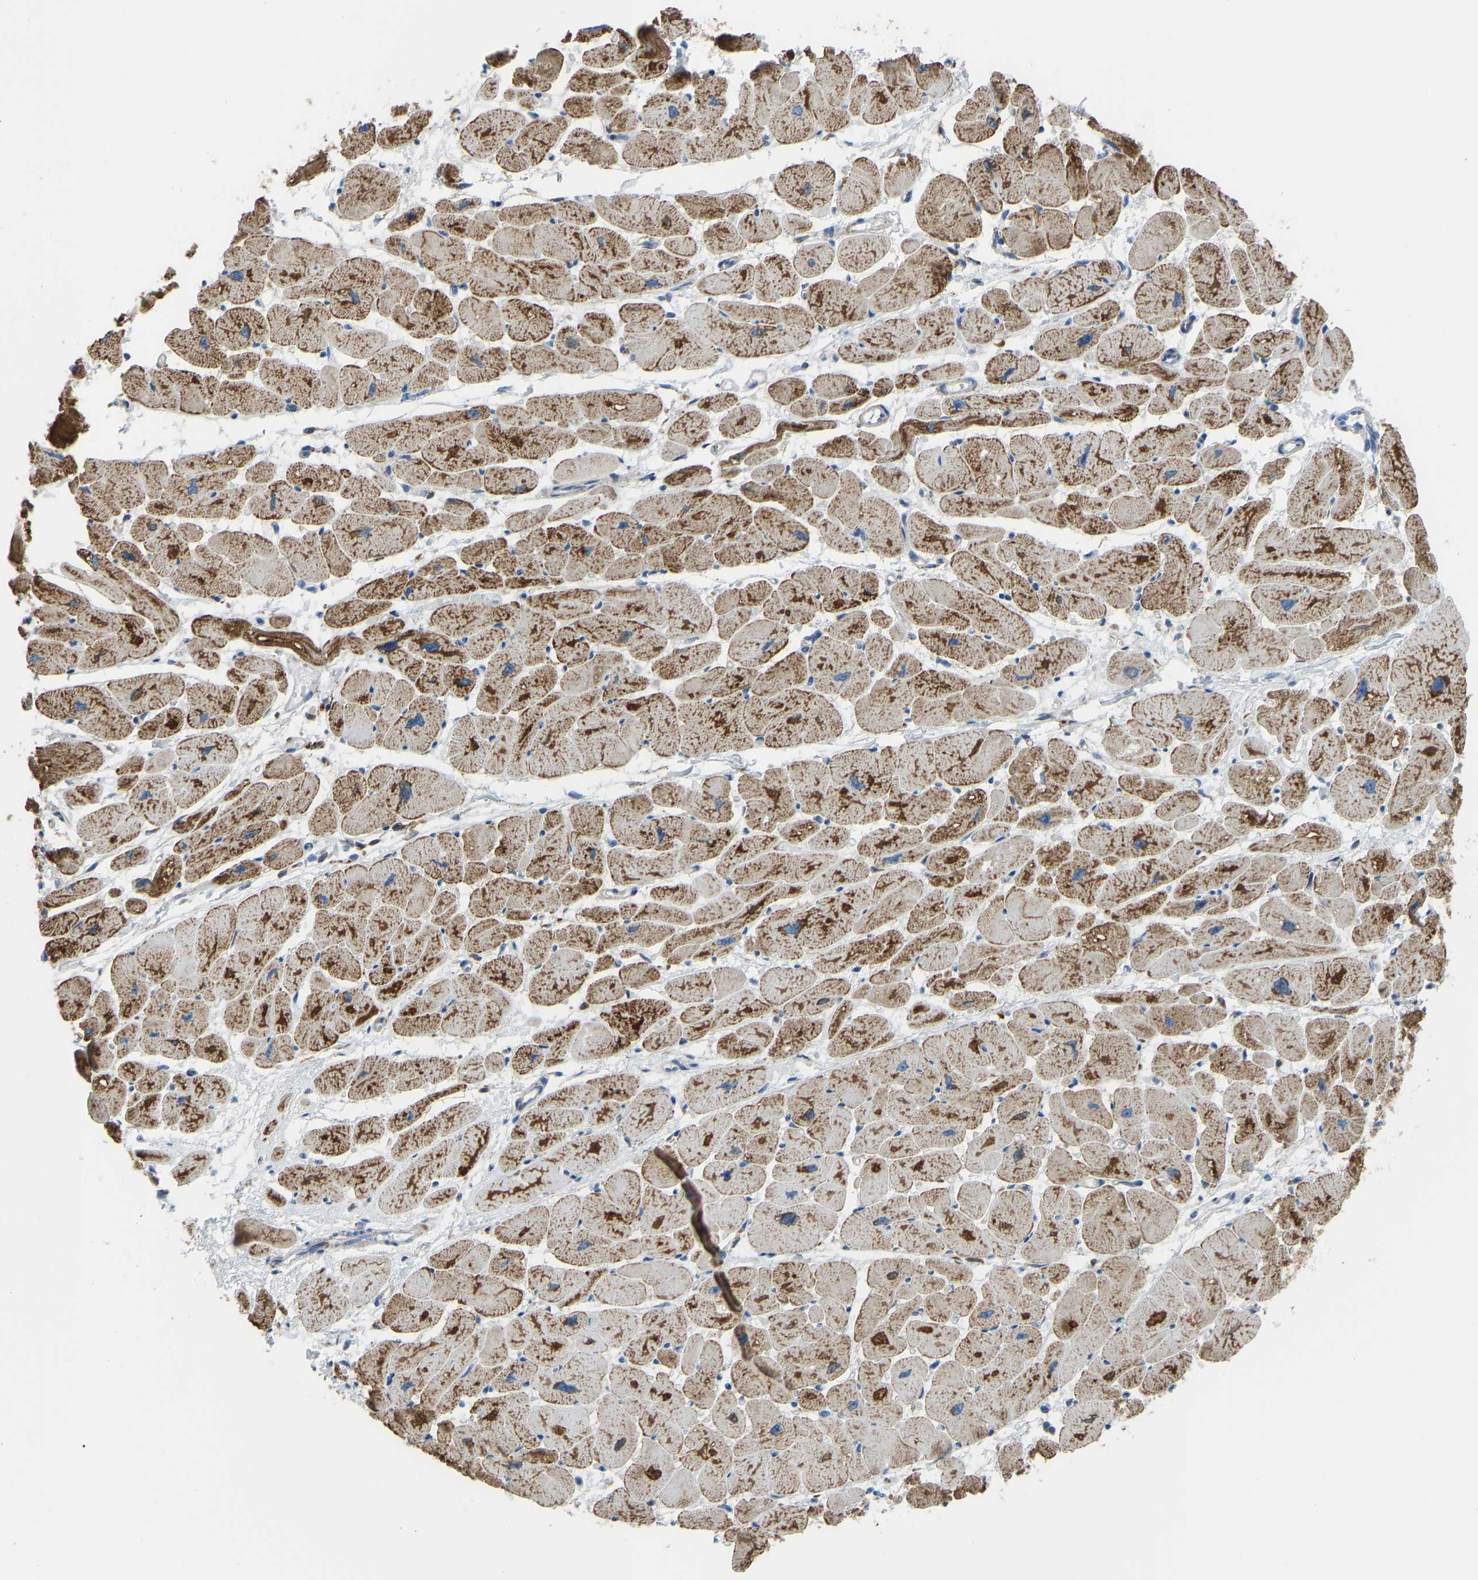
{"staining": {"intensity": "moderate", "quantity": ">75%", "location": "cytoplasmic/membranous"}, "tissue": "heart muscle", "cell_type": "Cardiomyocytes", "image_type": "normal", "snomed": [{"axis": "morphology", "description": "Normal tissue, NOS"}, {"axis": "topography", "description": "Heart"}], "caption": "IHC staining of benign heart muscle, which exhibits medium levels of moderate cytoplasmic/membranous positivity in about >75% of cardiomyocytes indicating moderate cytoplasmic/membranous protein positivity. The staining was performed using DAB (3,3'-diaminobenzidine) (brown) for protein detection and nuclei were counterstained in hematoxylin (blue).", "gene": "SMIM20", "patient": {"sex": "female", "age": 54}}